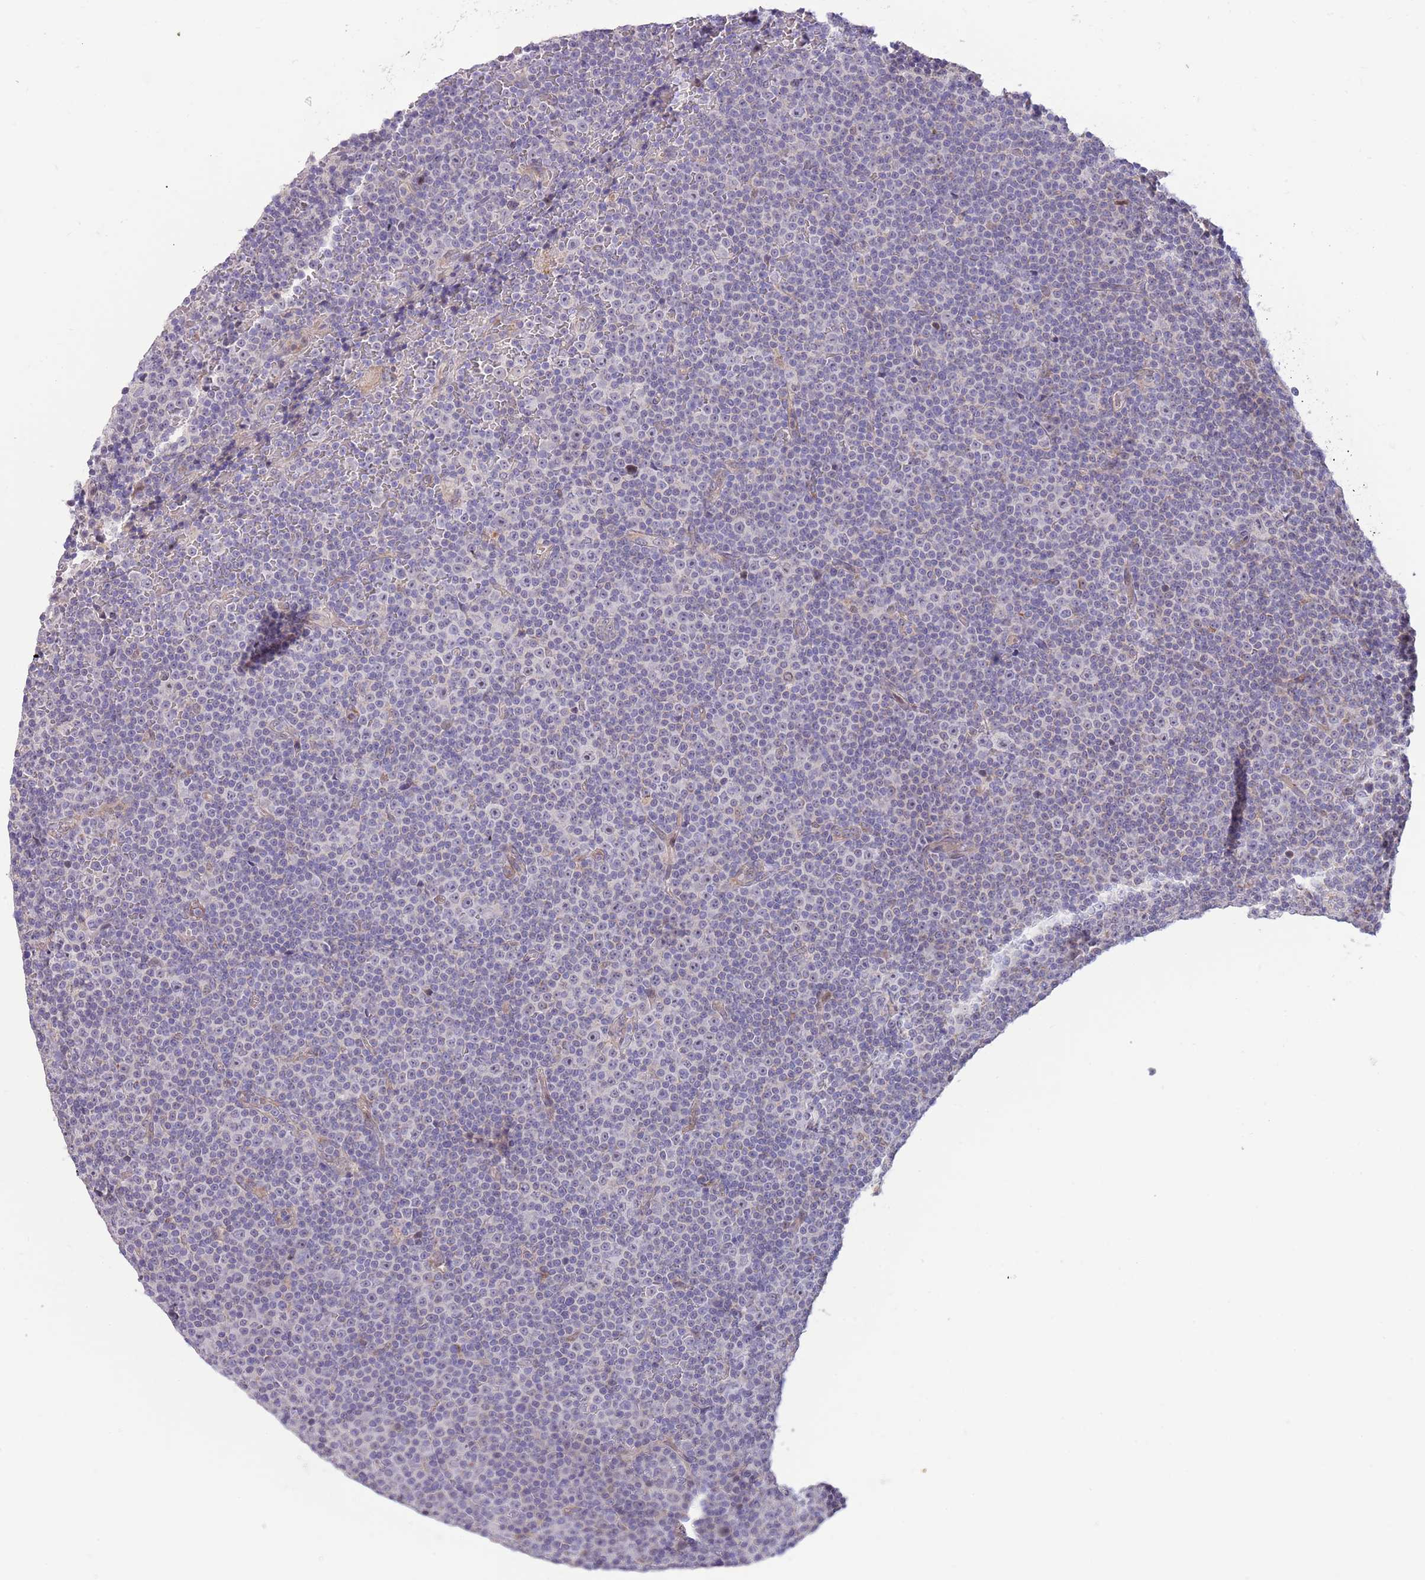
{"staining": {"intensity": "negative", "quantity": "none", "location": "none"}, "tissue": "lymphoma", "cell_type": "Tumor cells", "image_type": "cancer", "snomed": [{"axis": "morphology", "description": "Malignant lymphoma, non-Hodgkin's type, Low grade"}, {"axis": "topography", "description": "Lymph node"}], "caption": "Immunohistochemical staining of human low-grade malignant lymphoma, non-Hodgkin's type exhibits no significant staining in tumor cells.", "gene": "AP1S2", "patient": {"sex": "female", "age": 67}}